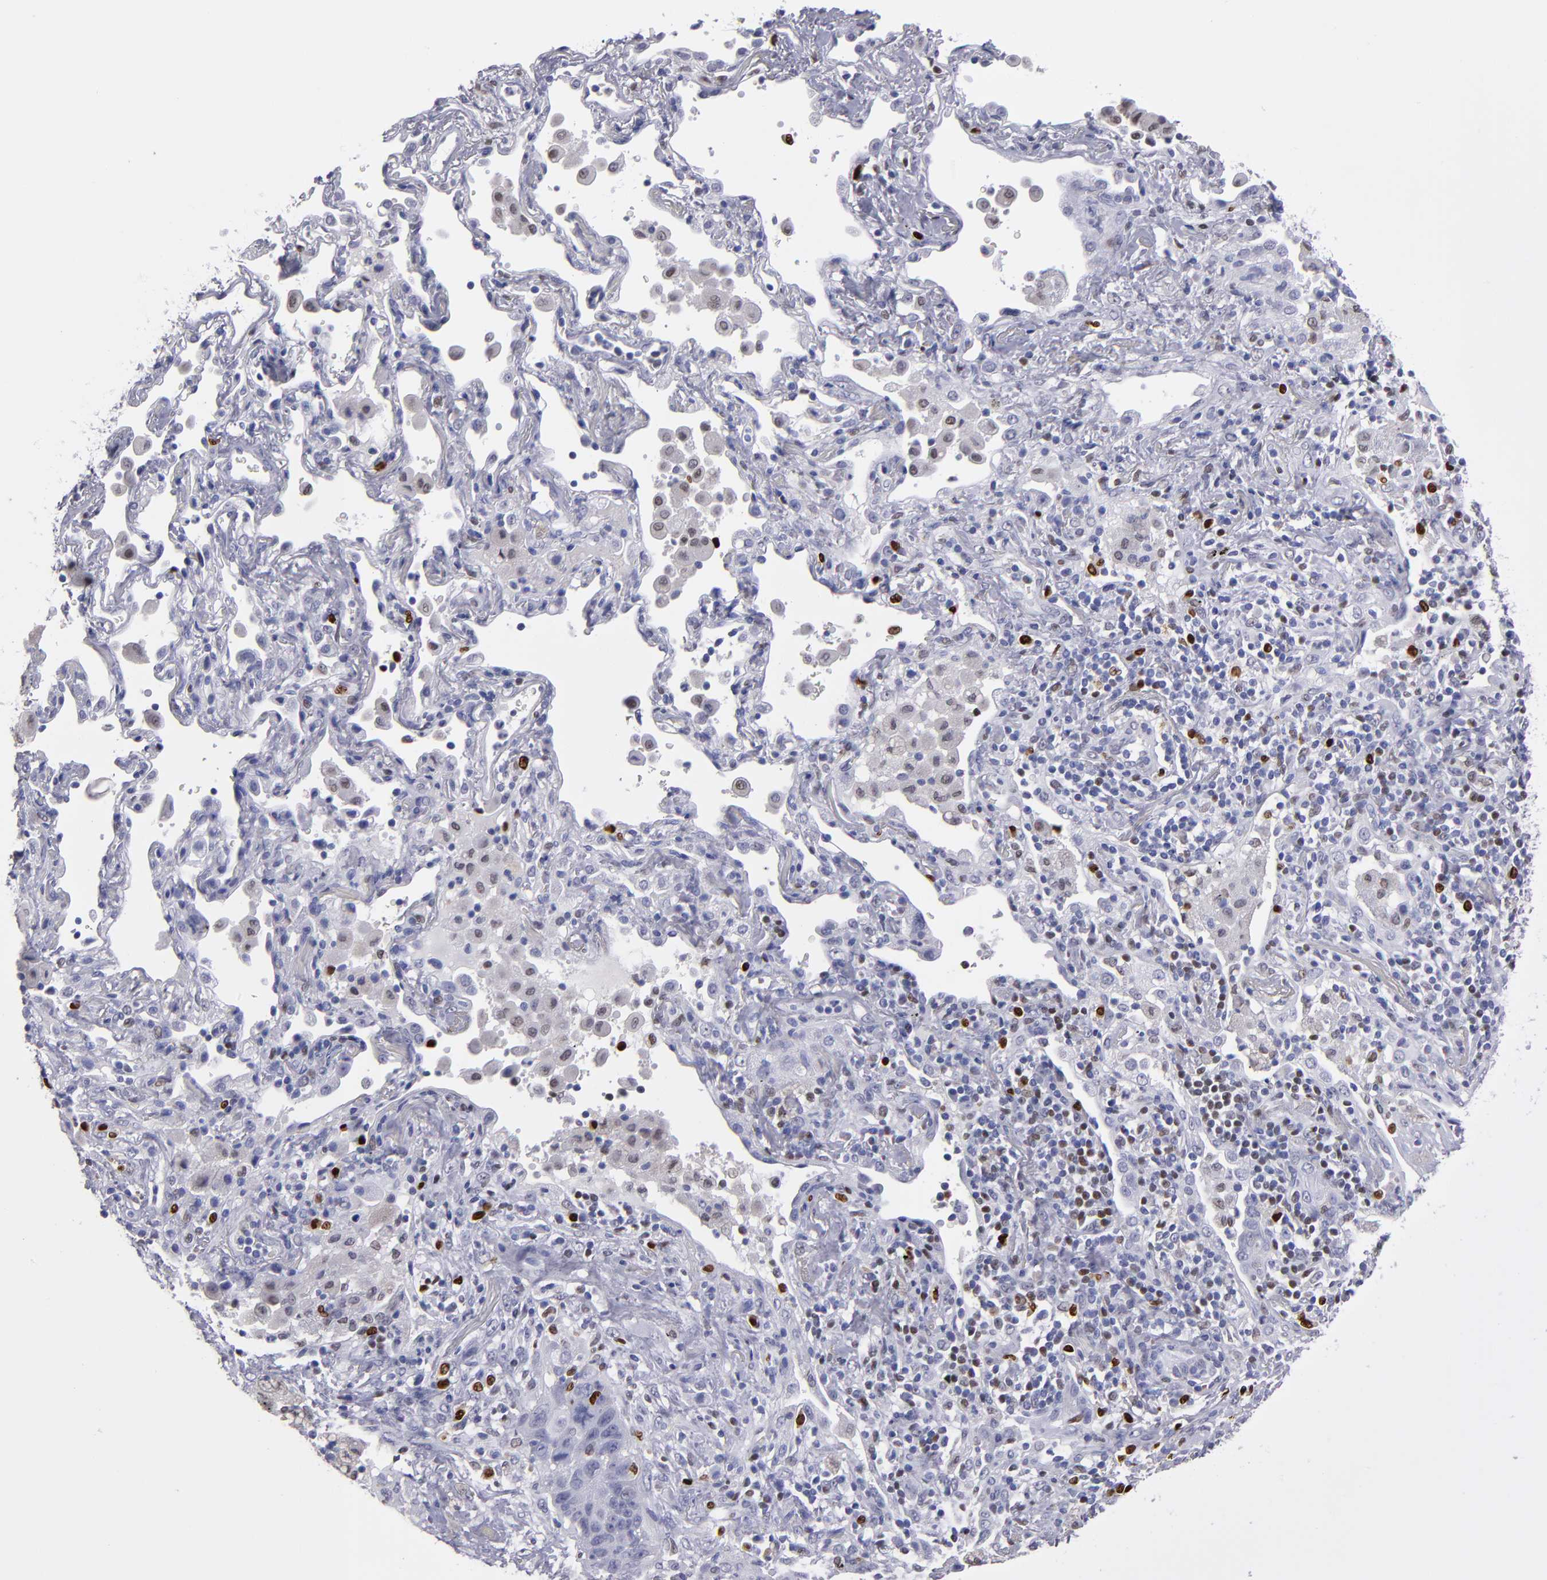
{"staining": {"intensity": "weak", "quantity": "<25%", "location": "nuclear"}, "tissue": "lung cancer", "cell_type": "Tumor cells", "image_type": "cancer", "snomed": [{"axis": "morphology", "description": "Squamous cell carcinoma, NOS"}, {"axis": "topography", "description": "Lung"}], "caption": "Immunohistochemical staining of squamous cell carcinoma (lung) exhibits no significant expression in tumor cells. The staining is performed using DAB brown chromogen with nuclei counter-stained in using hematoxylin.", "gene": "IRF8", "patient": {"sex": "female", "age": 67}}